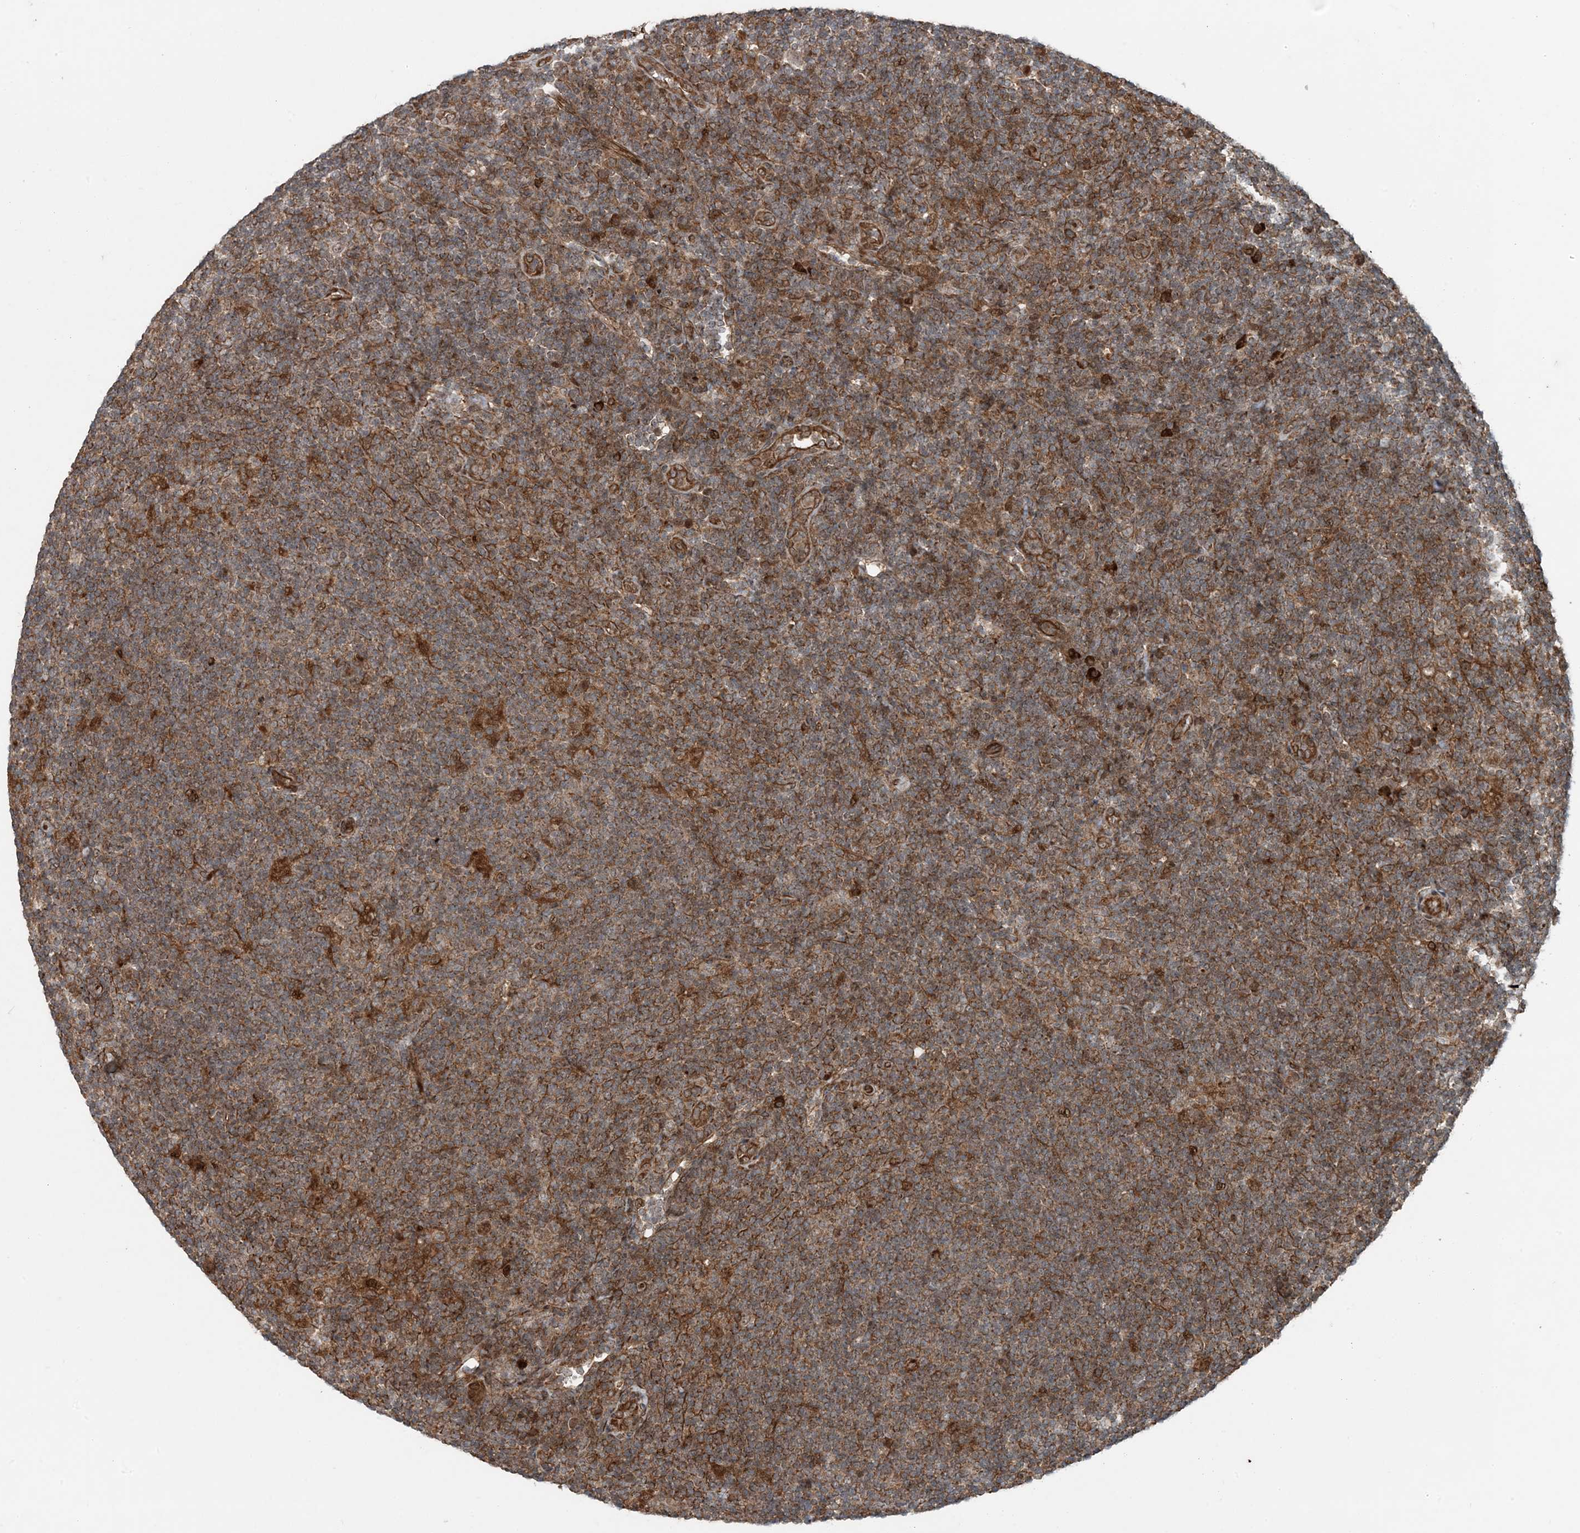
{"staining": {"intensity": "moderate", "quantity": ">75%", "location": "cytoplasmic/membranous,nuclear"}, "tissue": "lymphoma", "cell_type": "Tumor cells", "image_type": "cancer", "snomed": [{"axis": "morphology", "description": "Hodgkin's disease, NOS"}, {"axis": "topography", "description": "Lymph node"}], "caption": "Human lymphoma stained with a protein marker displays moderate staining in tumor cells.", "gene": "EDEM2", "patient": {"sex": "female", "age": 57}}